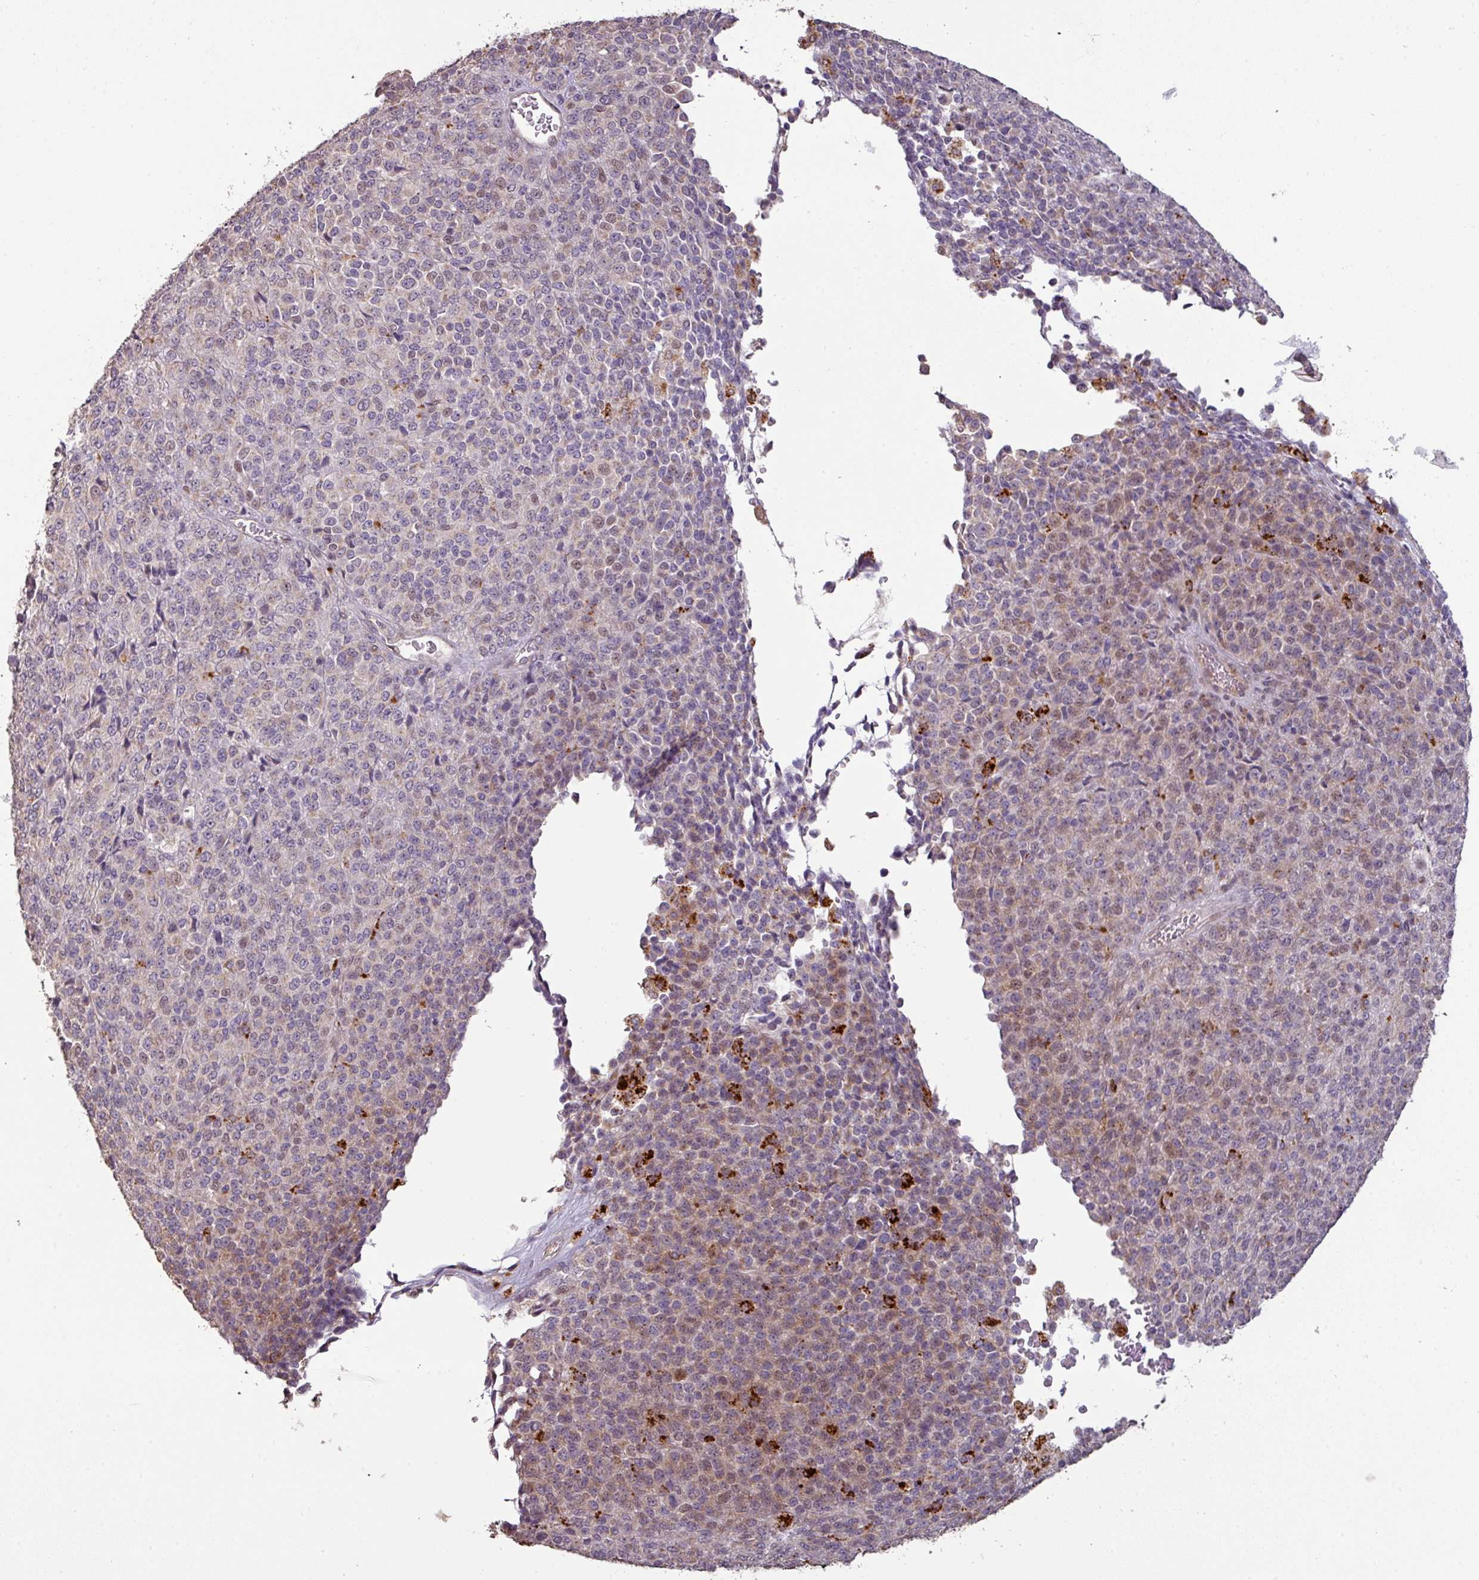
{"staining": {"intensity": "weak", "quantity": "<25%", "location": "cytoplasmic/membranous"}, "tissue": "melanoma", "cell_type": "Tumor cells", "image_type": "cancer", "snomed": [{"axis": "morphology", "description": "Malignant melanoma, Metastatic site"}, {"axis": "topography", "description": "Brain"}], "caption": "This is an immunohistochemistry micrograph of human malignant melanoma (metastatic site). There is no staining in tumor cells.", "gene": "CXCR5", "patient": {"sex": "female", "age": 56}}